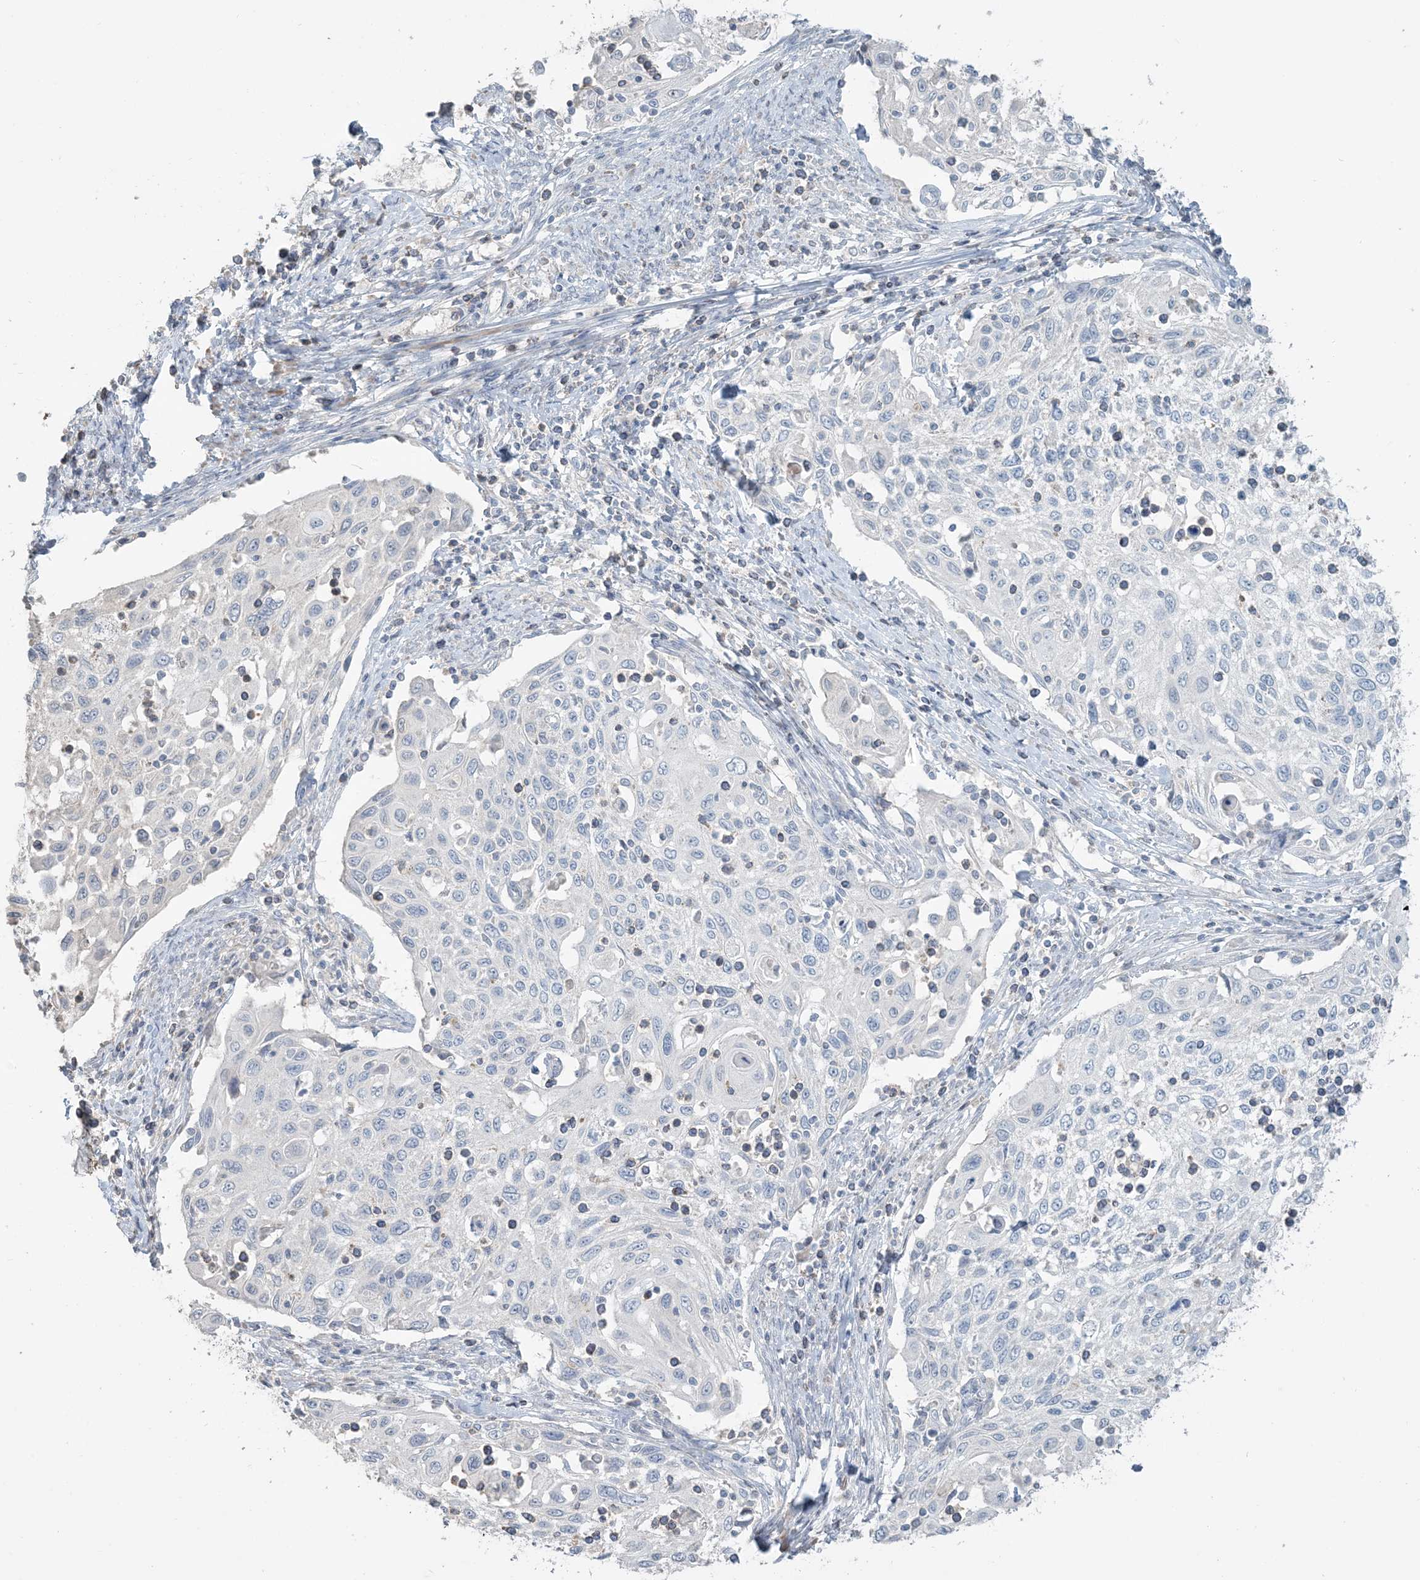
{"staining": {"intensity": "negative", "quantity": "none", "location": "none"}, "tissue": "cervical cancer", "cell_type": "Tumor cells", "image_type": "cancer", "snomed": [{"axis": "morphology", "description": "Squamous cell carcinoma, NOS"}, {"axis": "topography", "description": "Cervix"}], "caption": "An immunohistochemistry histopathology image of cervical cancer is shown. There is no staining in tumor cells of cervical cancer.", "gene": "NPHS2", "patient": {"sex": "female", "age": 70}}